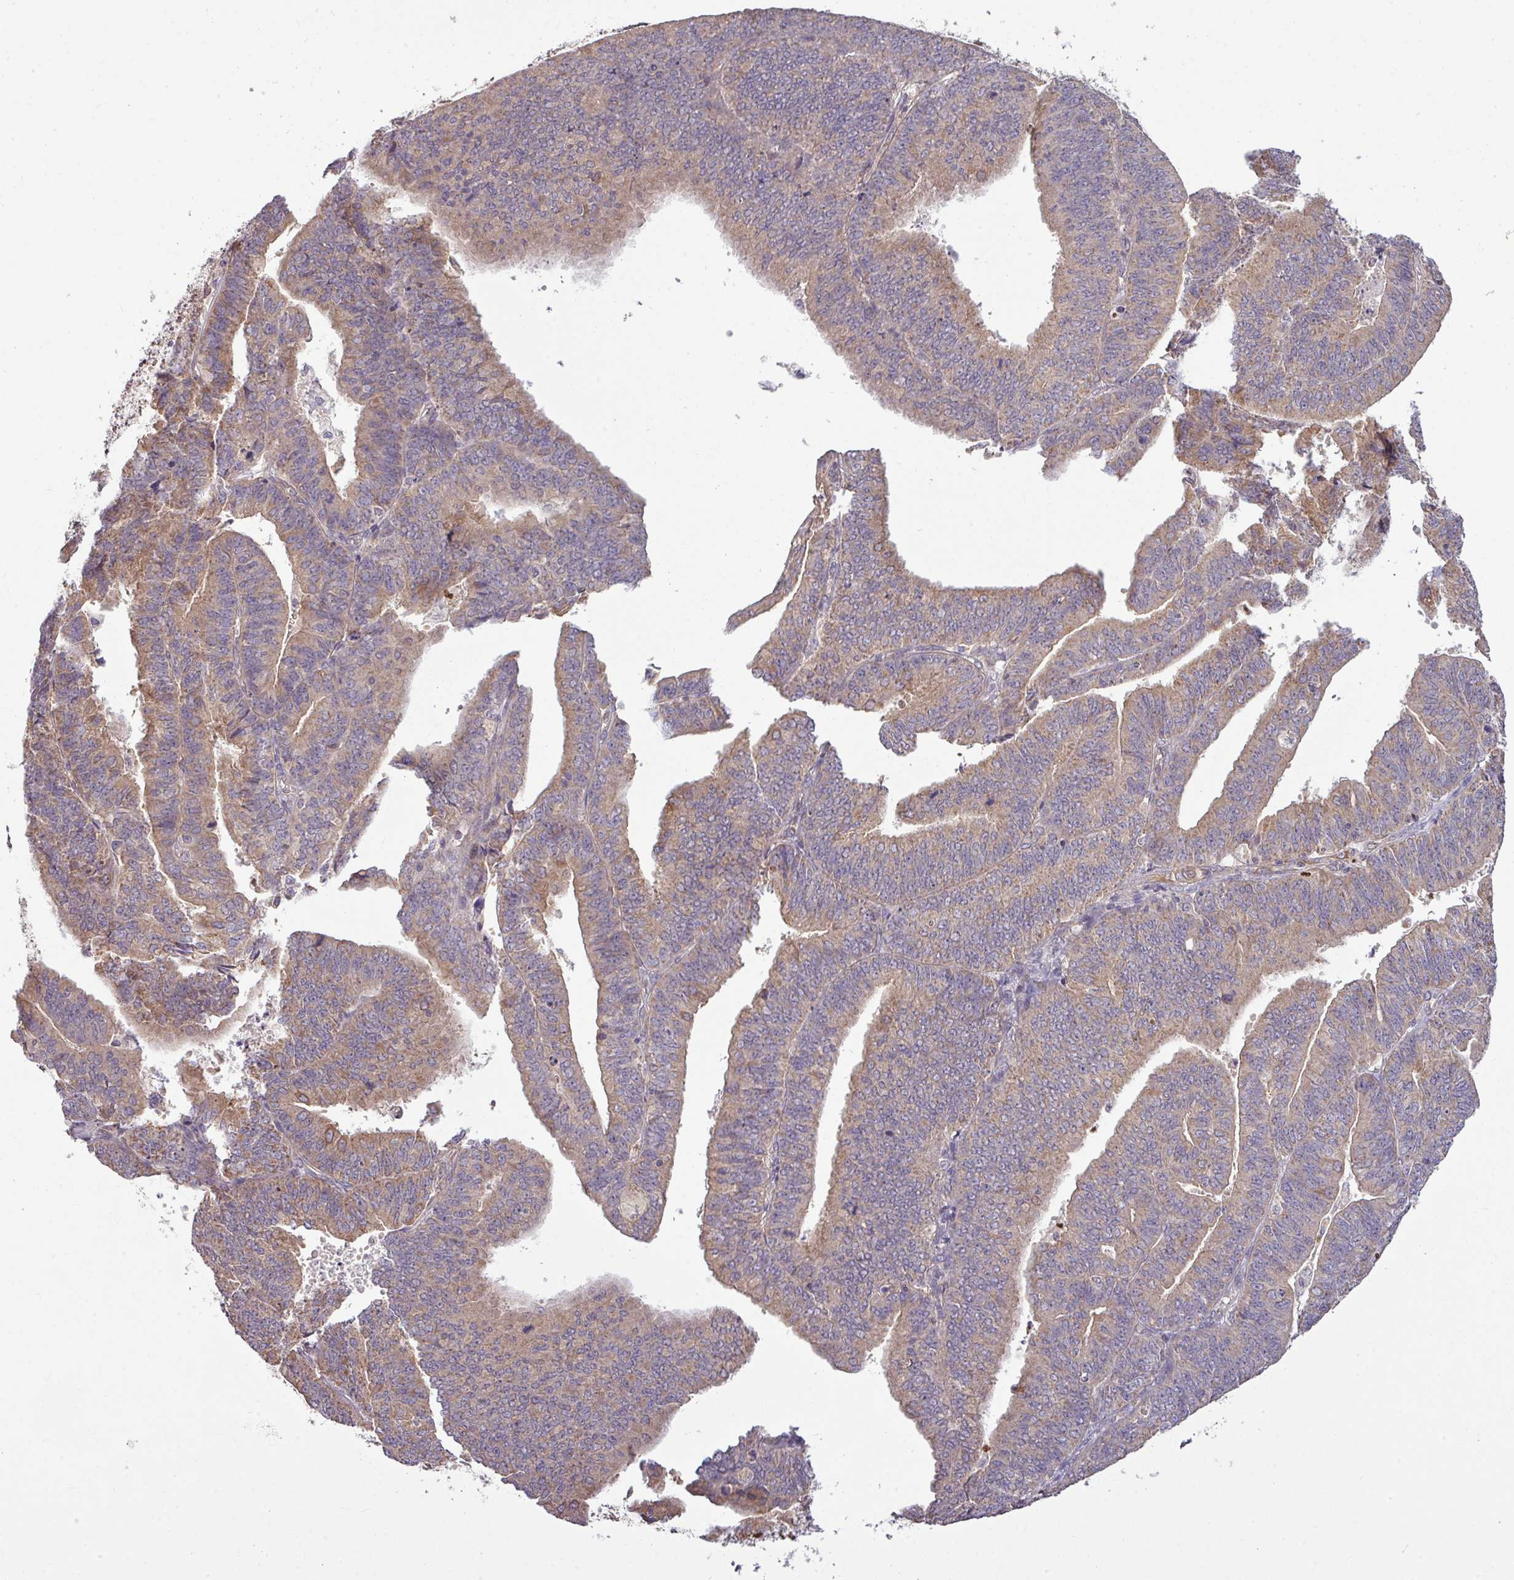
{"staining": {"intensity": "moderate", "quantity": "25%-75%", "location": "cytoplasmic/membranous"}, "tissue": "endometrial cancer", "cell_type": "Tumor cells", "image_type": "cancer", "snomed": [{"axis": "morphology", "description": "Adenocarcinoma, NOS"}, {"axis": "topography", "description": "Endometrium"}], "caption": "Moderate cytoplasmic/membranous staining is seen in approximately 25%-75% of tumor cells in endometrial cancer (adenocarcinoma).", "gene": "PAPLN", "patient": {"sex": "female", "age": 73}}